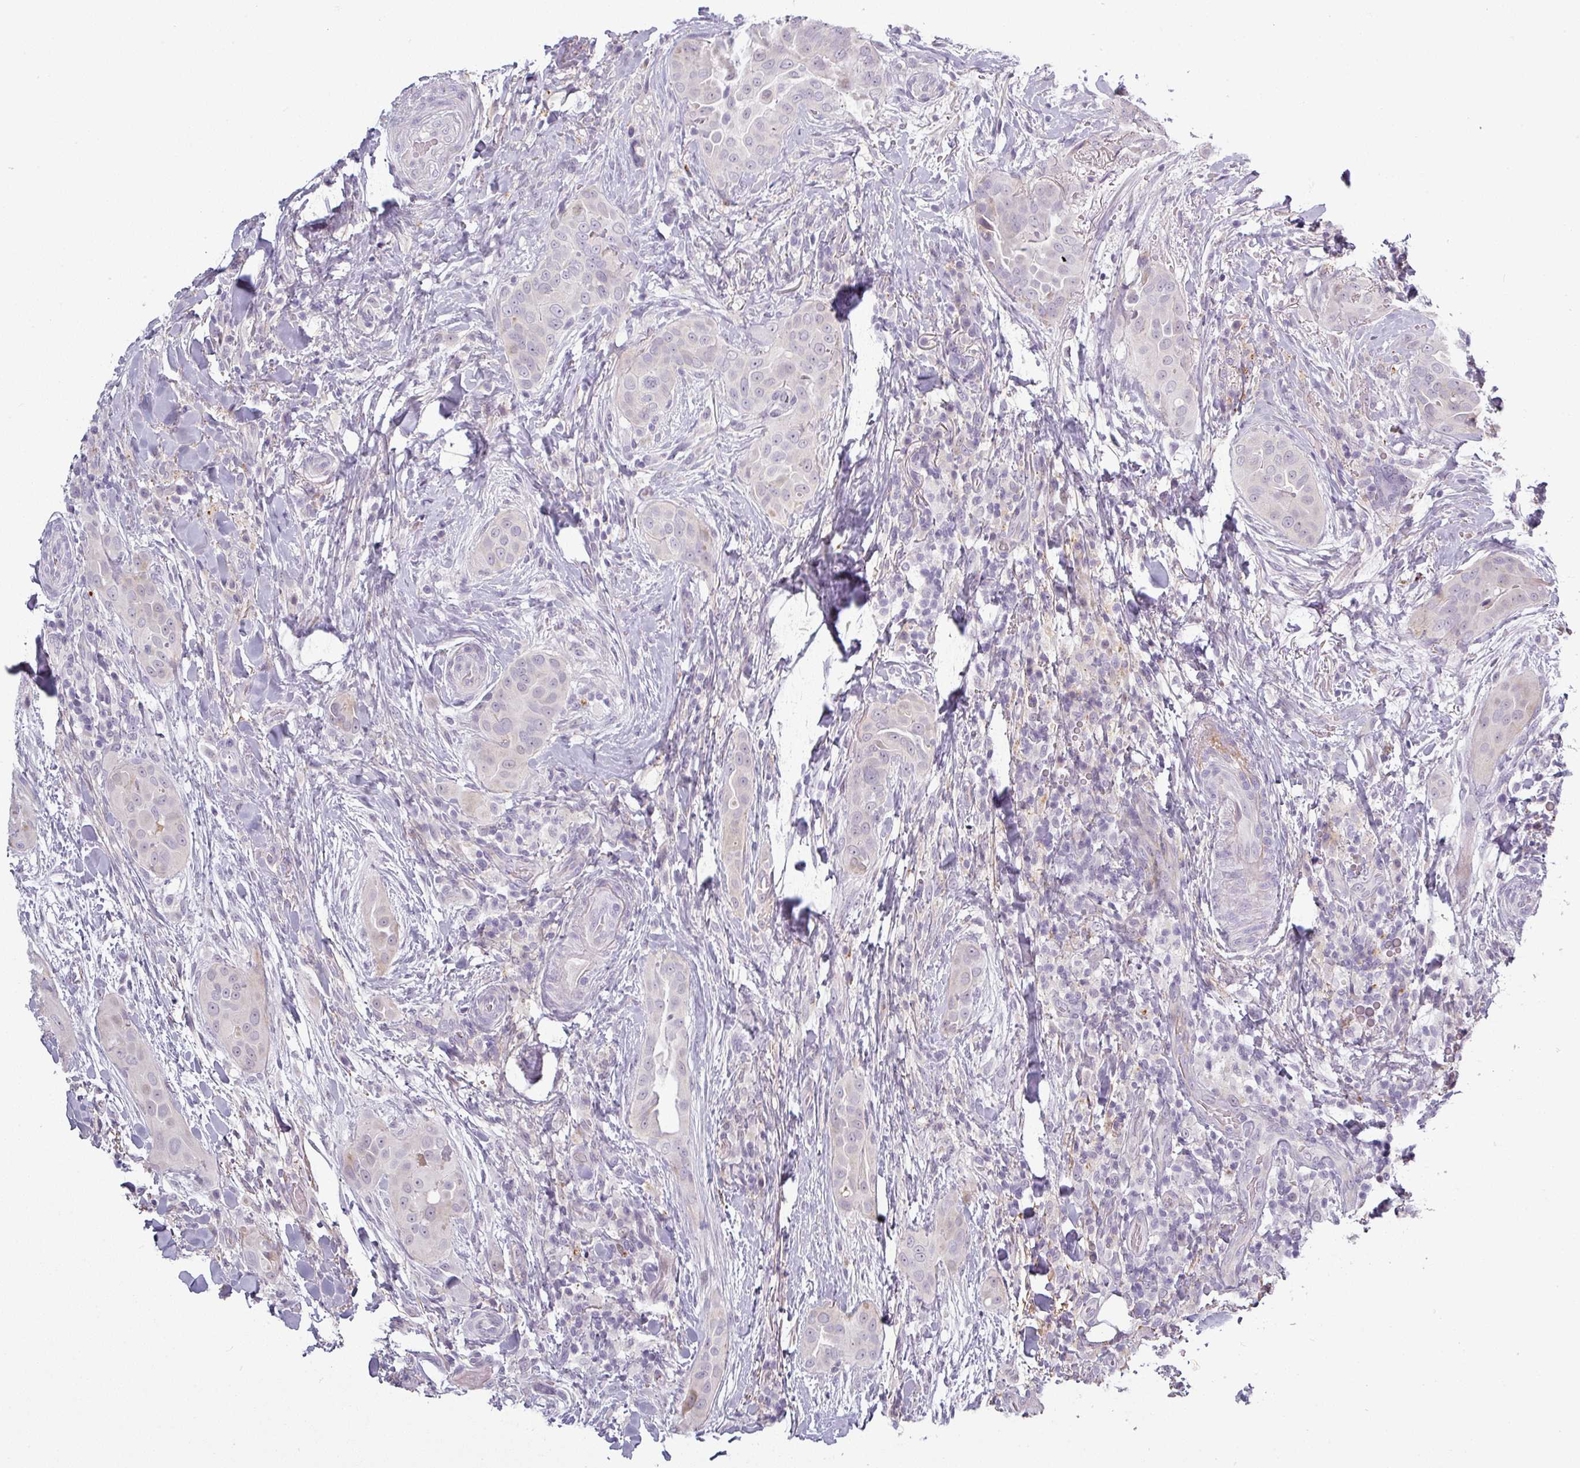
{"staining": {"intensity": "weak", "quantity": "<25%", "location": "cytoplasmic/membranous"}, "tissue": "thyroid cancer", "cell_type": "Tumor cells", "image_type": "cancer", "snomed": [{"axis": "morphology", "description": "Papillary adenocarcinoma, NOS"}, {"axis": "topography", "description": "Thyroid gland"}], "caption": "Tumor cells show no significant protein positivity in thyroid papillary adenocarcinoma.", "gene": "C2orf16", "patient": {"sex": "male", "age": 61}}